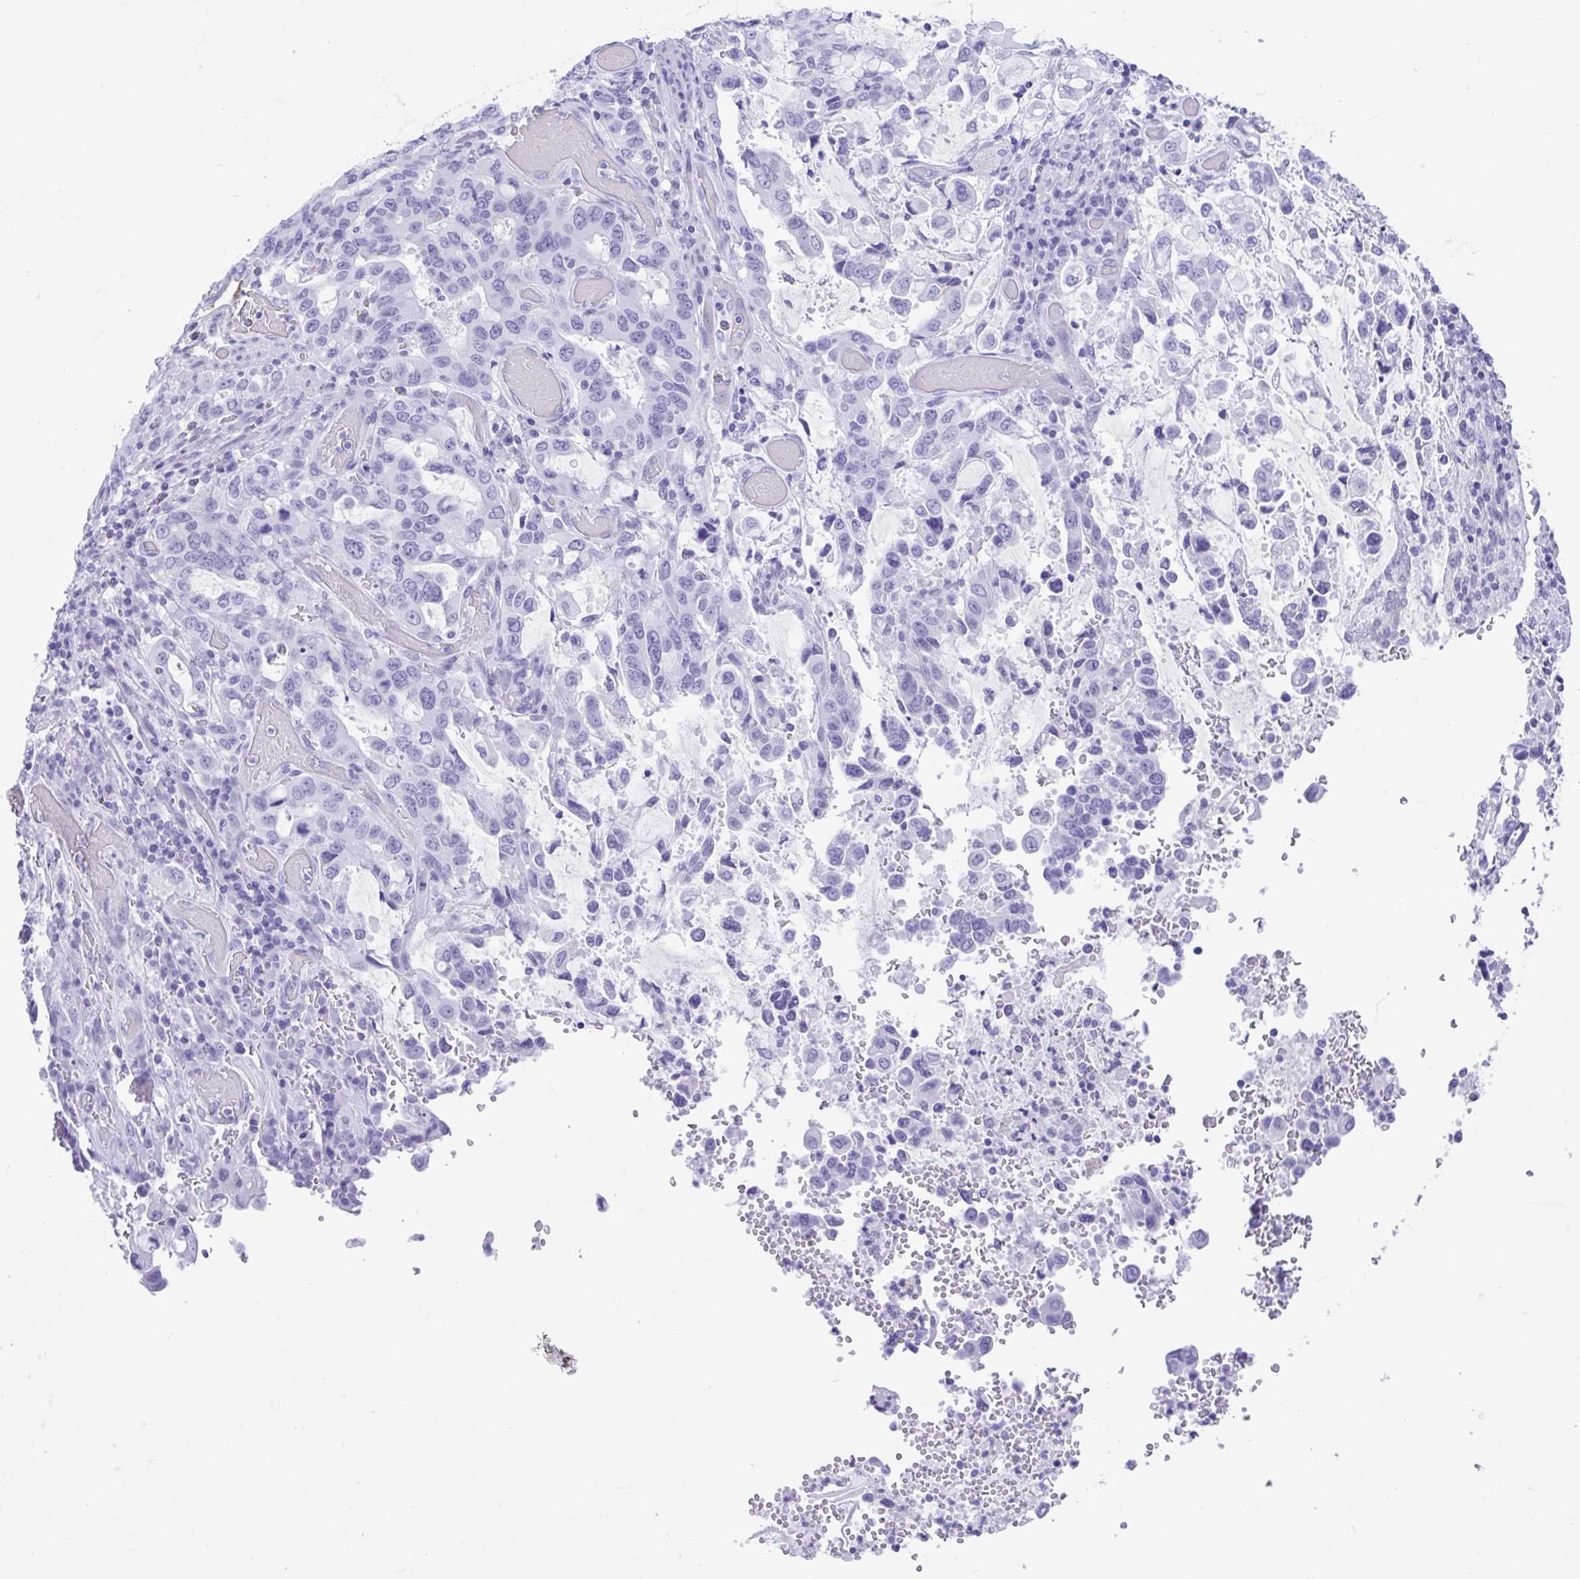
{"staining": {"intensity": "negative", "quantity": "none", "location": "none"}, "tissue": "stomach cancer", "cell_type": "Tumor cells", "image_type": "cancer", "snomed": [{"axis": "morphology", "description": "Adenocarcinoma, NOS"}, {"axis": "topography", "description": "Stomach, upper"}, {"axis": "topography", "description": "Stomach"}], "caption": "Immunohistochemistry (IHC) histopathology image of neoplastic tissue: human stomach cancer stained with DAB demonstrates no significant protein staining in tumor cells. The staining was performed using DAB to visualize the protein expression in brown, while the nuclei were stained in blue with hematoxylin (Magnification: 20x).", "gene": "TMEM35A", "patient": {"sex": "male", "age": 62}}